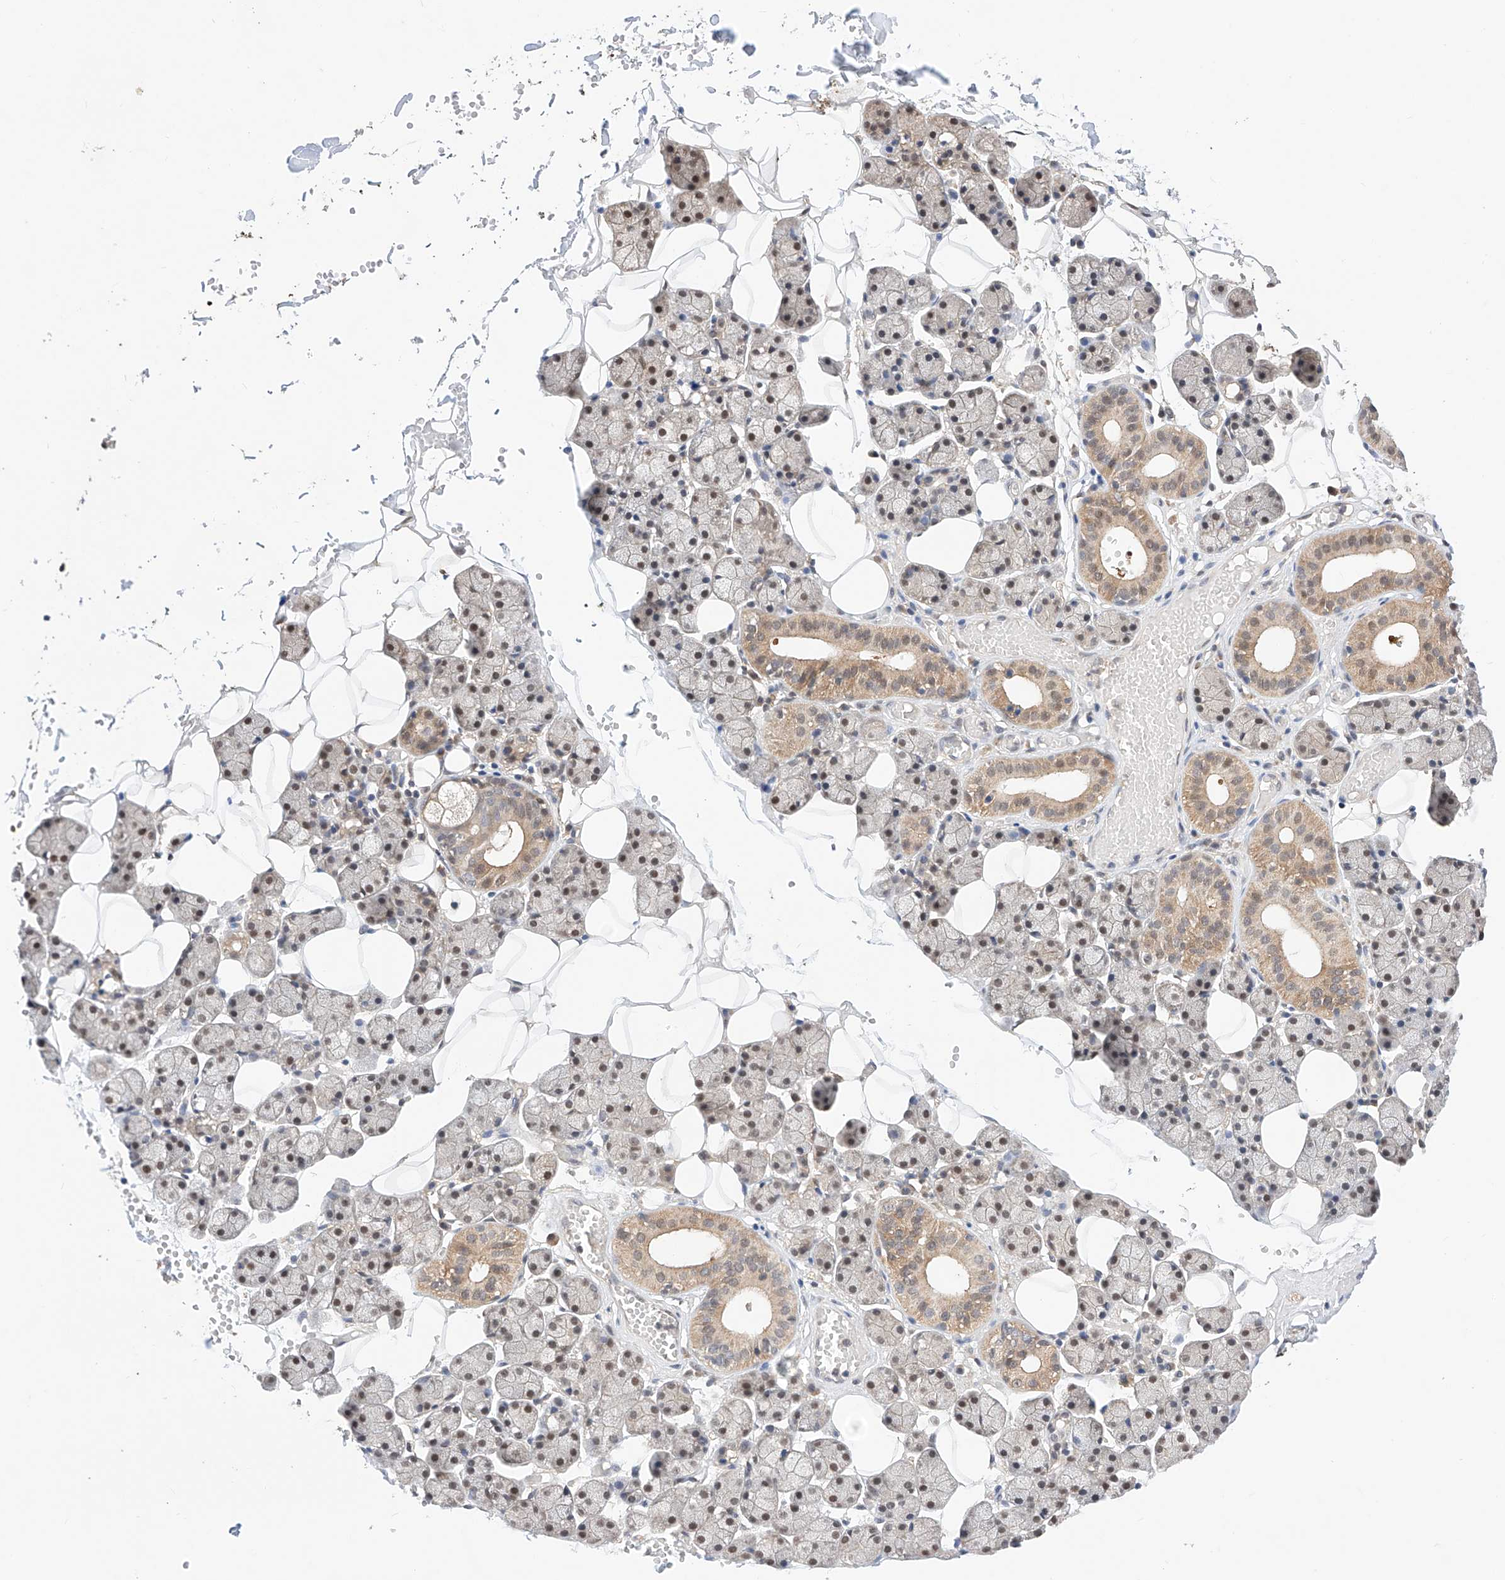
{"staining": {"intensity": "moderate", "quantity": ">75%", "location": "cytoplasmic/membranous,nuclear"}, "tissue": "salivary gland", "cell_type": "Glandular cells", "image_type": "normal", "snomed": [{"axis": "morphology", "description": "Normal tissue, NOS"}, {"axis": "topography", "description": "Salivary gland"}], "caption": "The histopathology image demonstrates staining of benign salivary gland, revealing moderate cytoplasmic/membranous,nuclear protein positivity (brown color) within glandular cells. (Brightfield microscopy of DAB IHC at high magnification).", "gene": "ZSCAN4", "patient": {"sex": "female", "age": 33}}